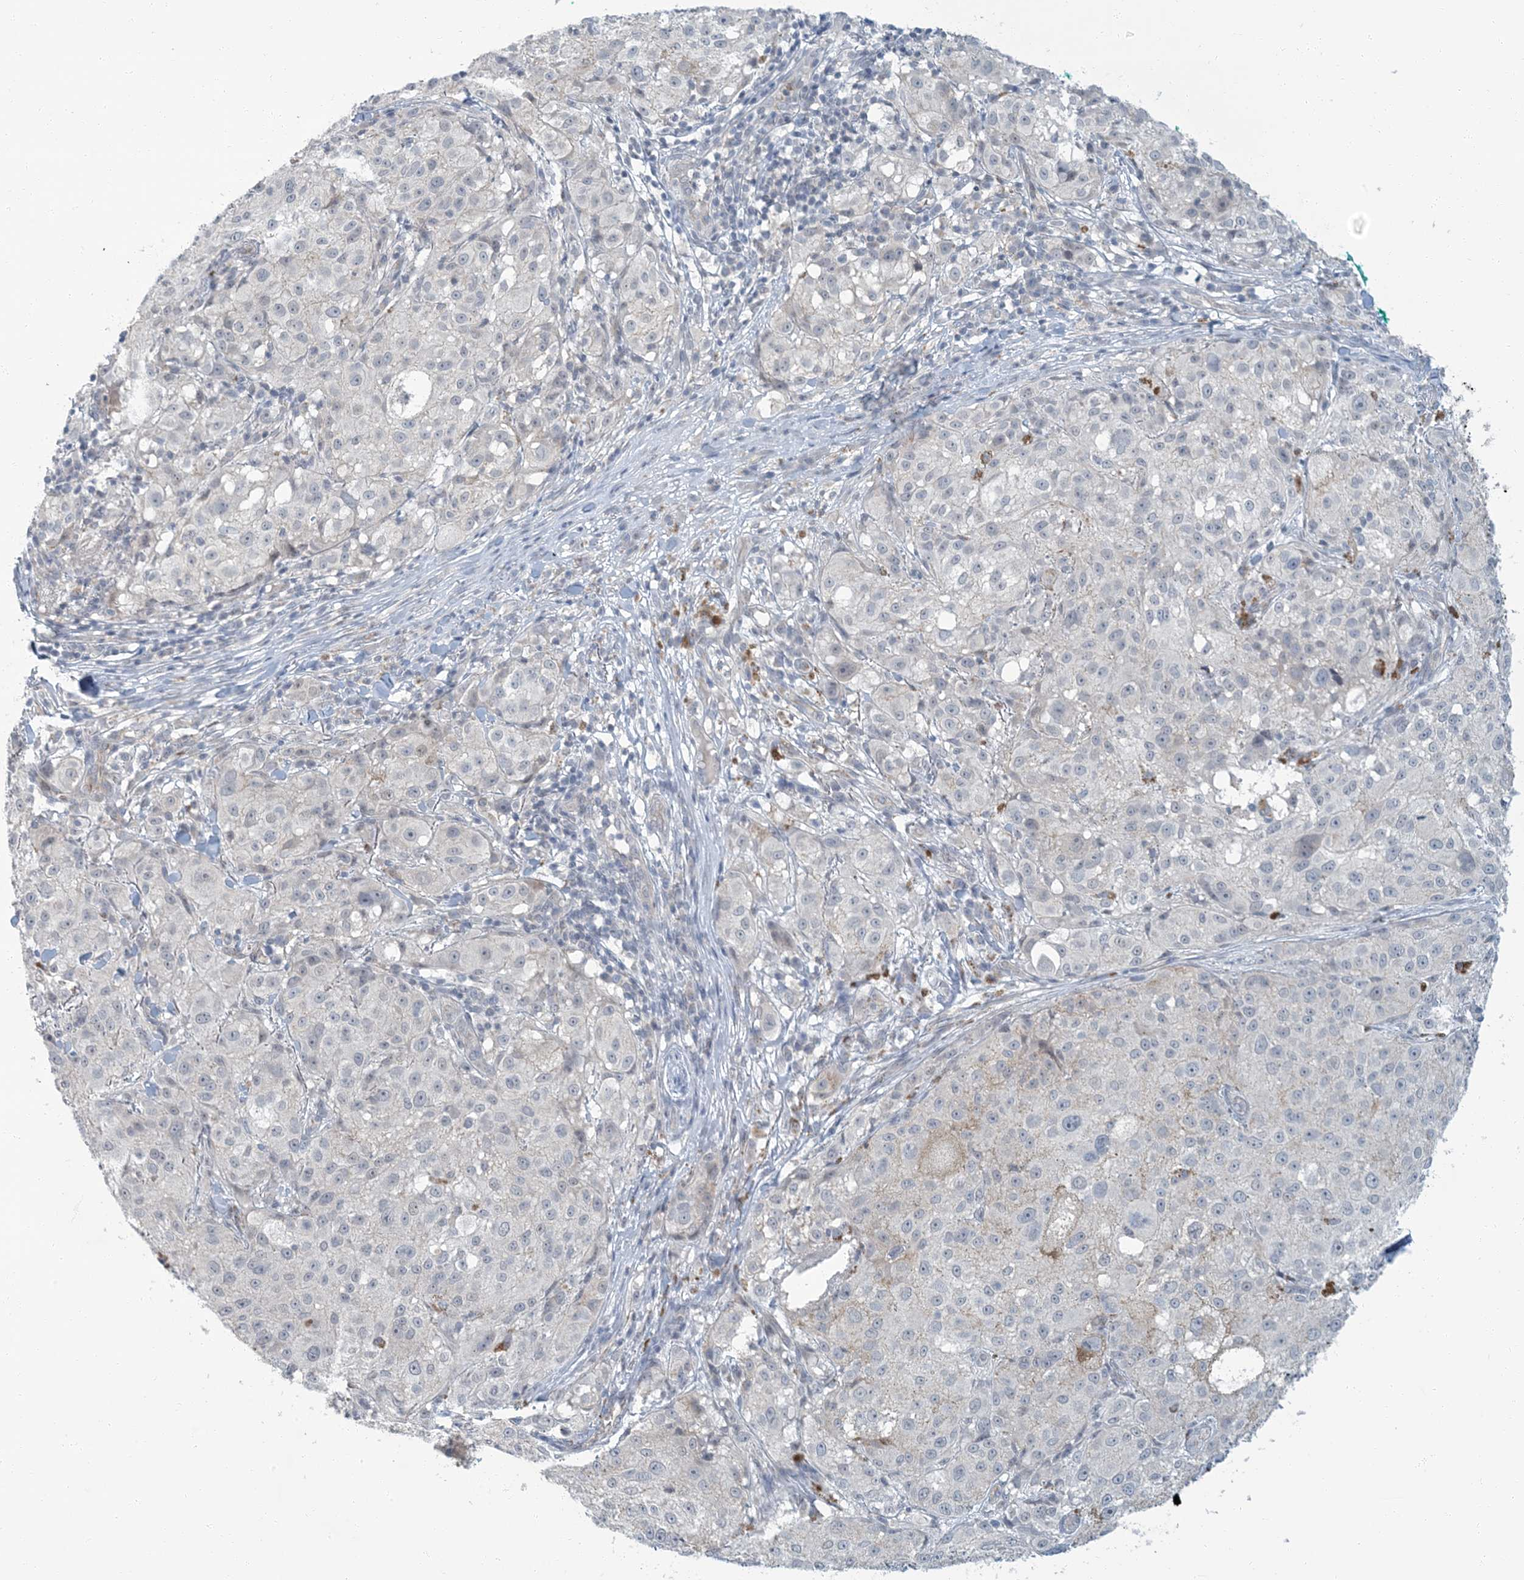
{"staining": {"intensity": "negative", "quantity": "none", "location": "none"}, "tissue": "melanoma", "cell_type": "Tumor cells", "image_type": "cancer", "snomed": [{"axis": "morphology", "description": "Necrosis, NOS"}, {"axis": "morphology", "description": "Malignant melanoma, NOS"}, {"axis": "topography", "description": "Skin"}], "caption": "Micrograph shows no significant protein expression in tumor cells of melanoma. (Immunohistochemistry, brightfield microscopy, high magnification).", "gene": "EPHA4", "patient": {"sex": "female", "age": 87}}